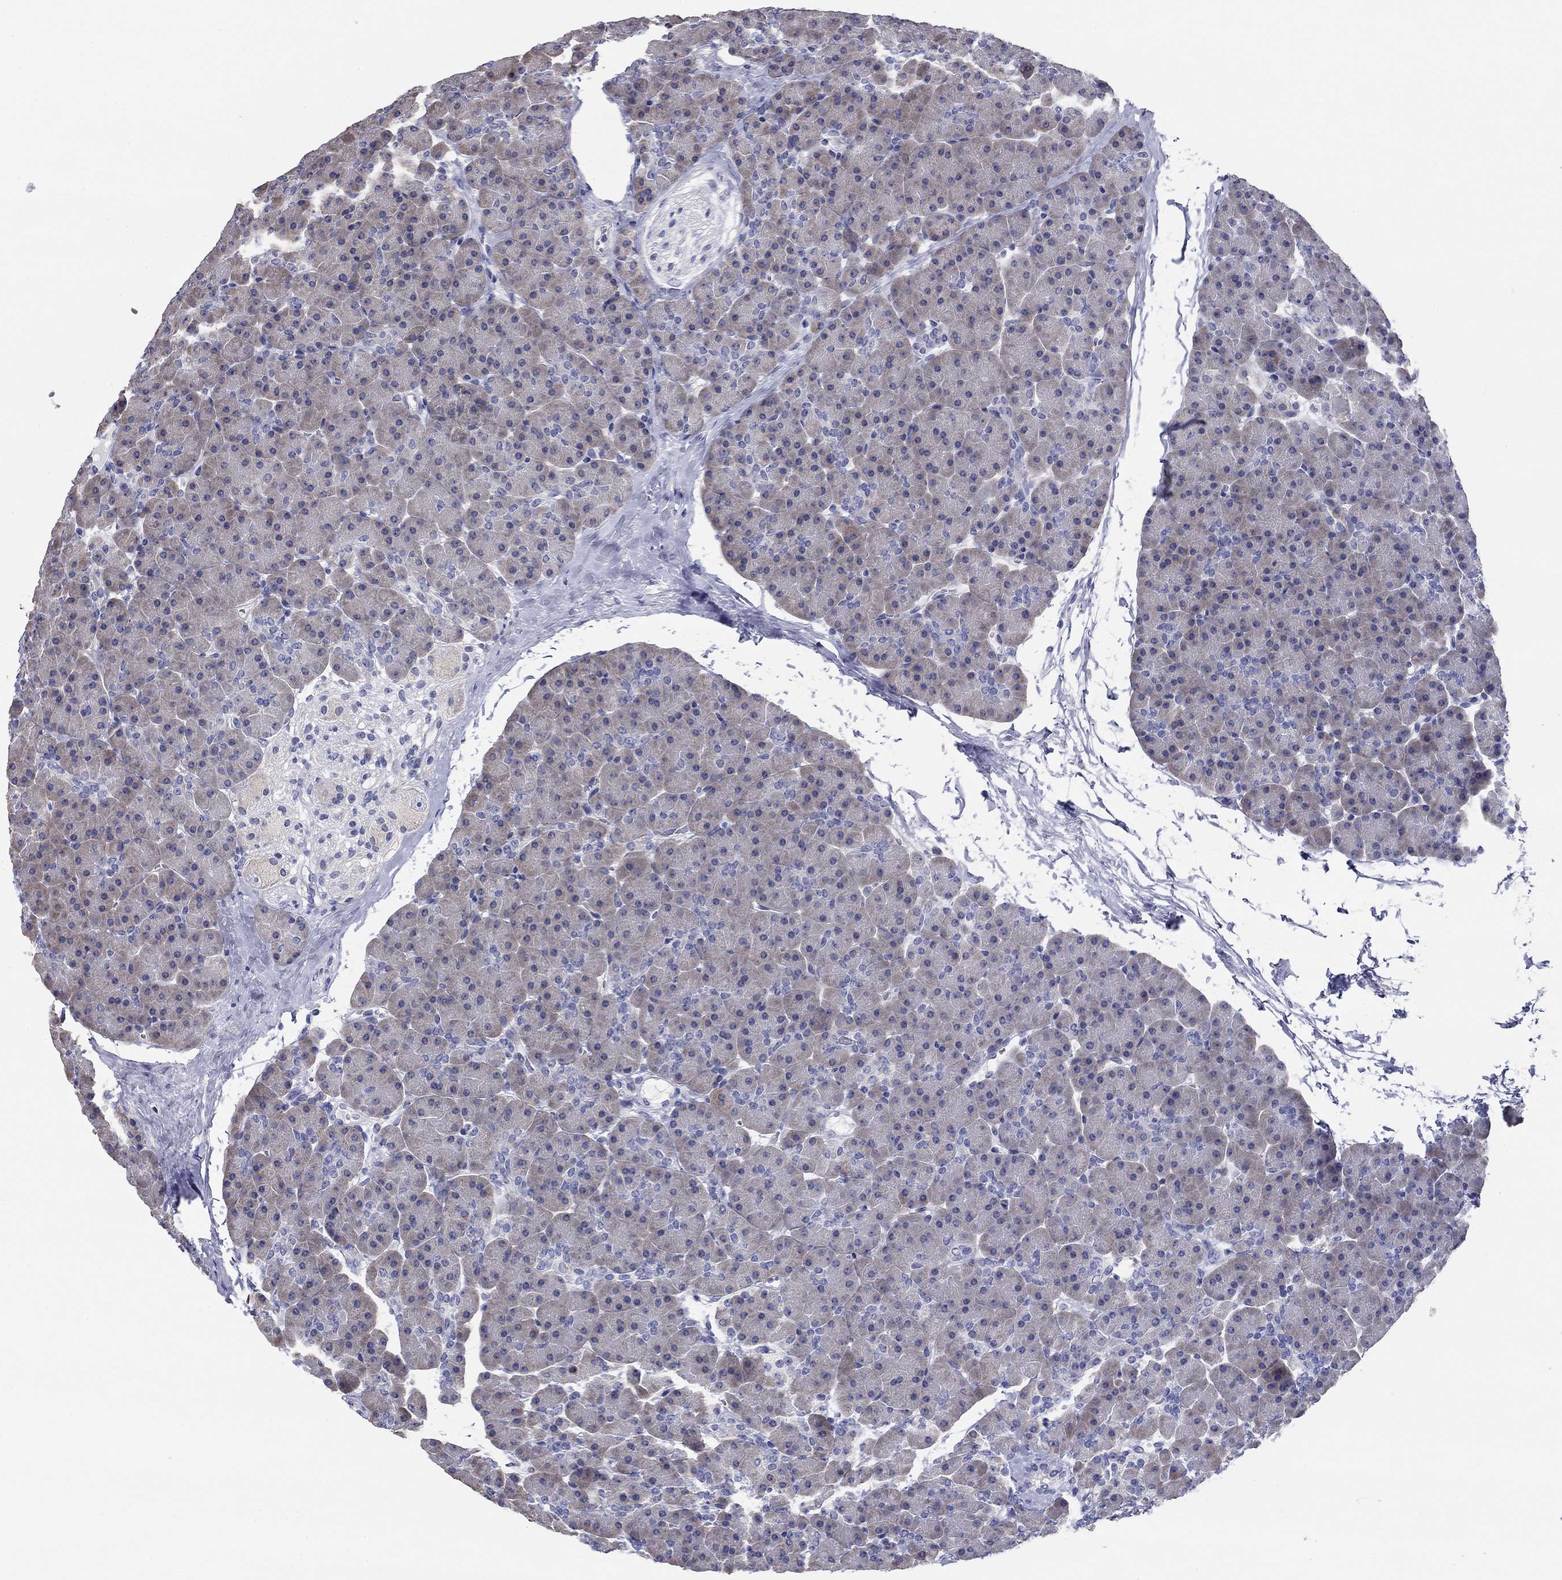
{"staining": {"intensity": "weak", "quantity": "25%-75%", "location": "cytoplasmic/membranous"}, "tissue": "pancreas", "cell_type": "Exocrine glandular cells", "image_type": "normal", "snomed": [{"axis": "morphology", "description": "Normal tissue, NOS"}, {"axis": "topography", "description": "Pancreas"}], "caption": "Exocrine glandular cells display low levels of weak cytoplasmic/membranous expression in approximately 25%-75% of cells in unremarkable human pancreas. (brown staining indicates protein expression, while blue staining denotes nuclei).", "gene": "GRK7", "patient": {"sex": "female", "age": 44}}